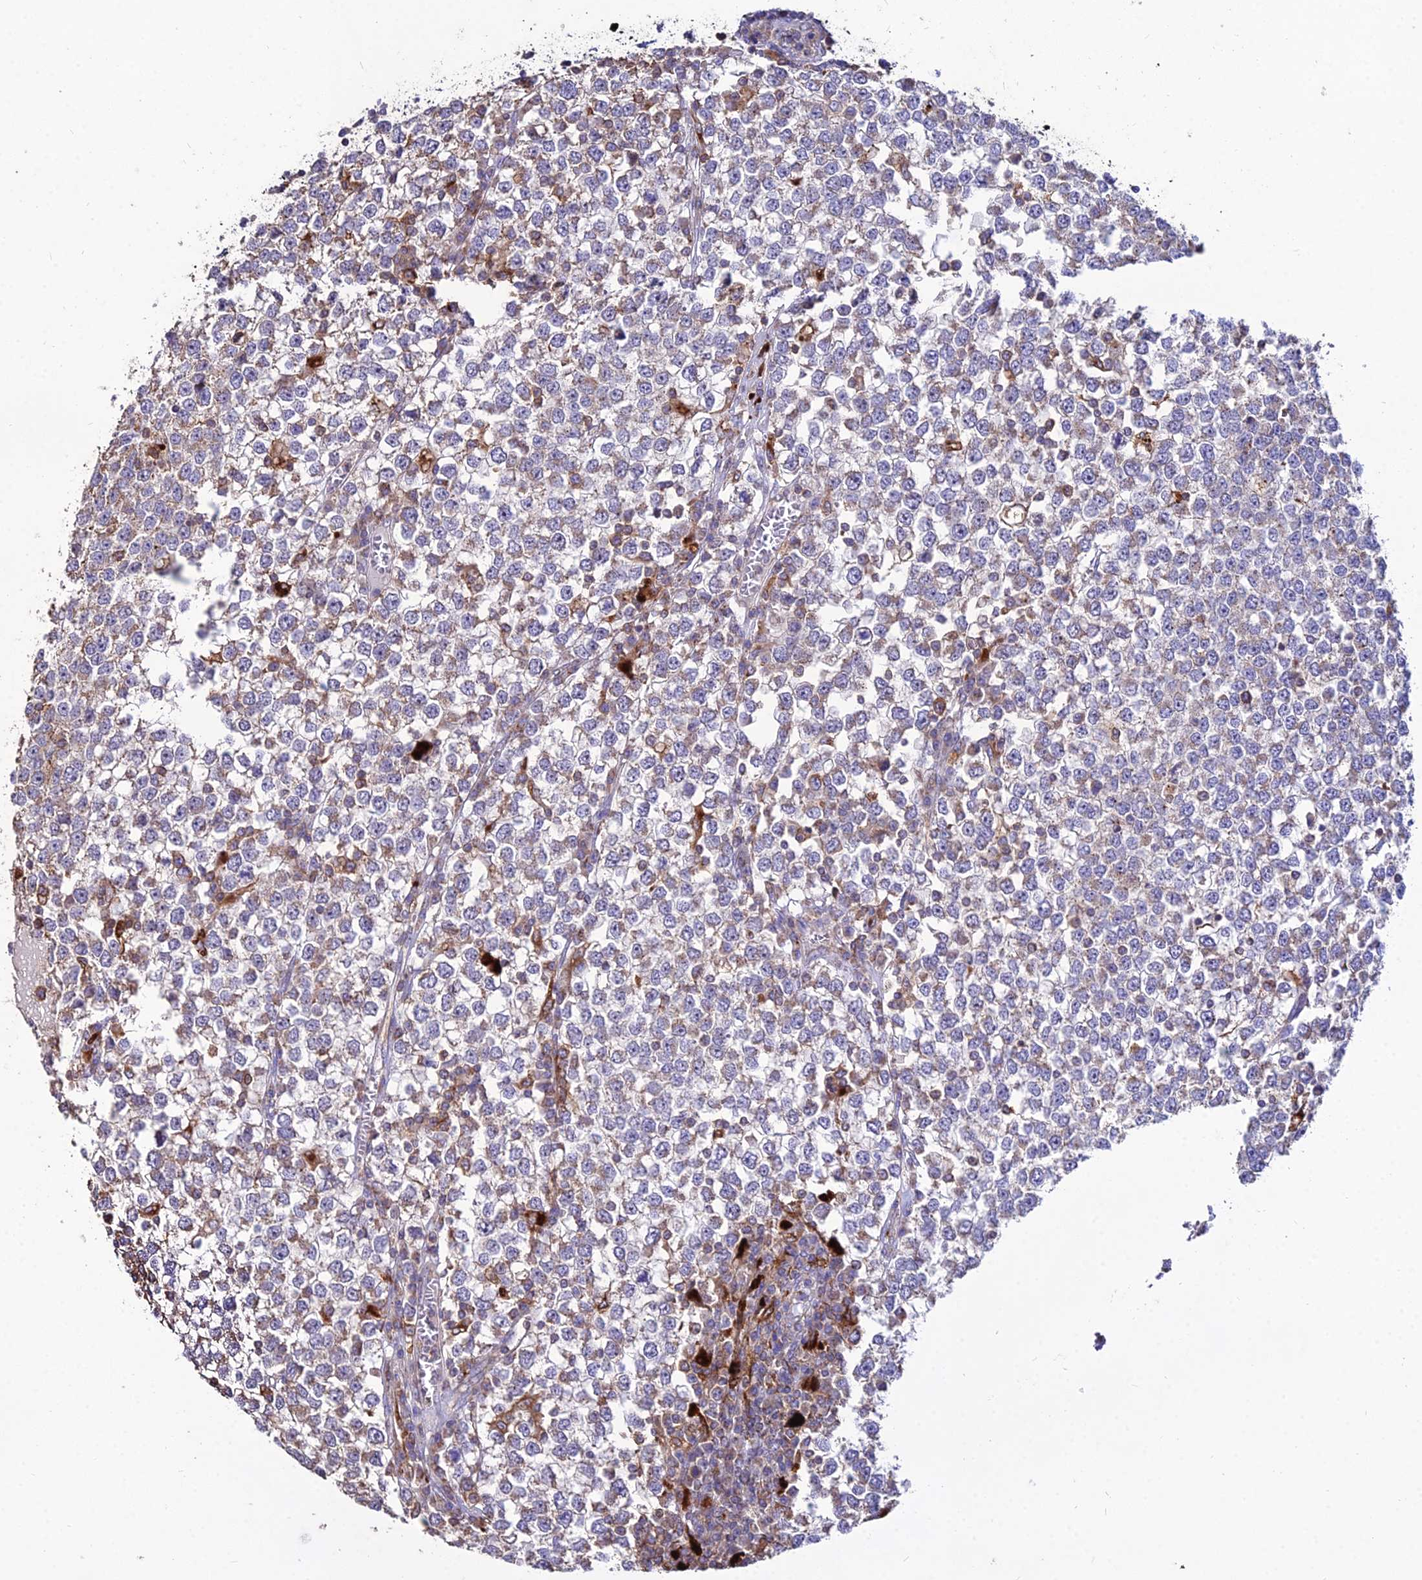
{"staining": {"intensity": "weak", "quantity": "25%-75%", "location": "cytoplasmic/membranous"}, "tissue": "testis cancer", "cell_type": "Tumor cells", "image_type": "cancer", "snomed": [{"axis": "morphology", "description": "Seminoma, NOS"}, {"axis": "topography", "description": "Testis"}], "caption": "Brown immunohistochemical staining in human testis cancer (seminoma) exhibits weak cytoplasmic/membranous positivity in about 25%-75% of tumor cells.", "gene": "PNLIPRP3", "patient": {"sex": "male", "age": 65}}